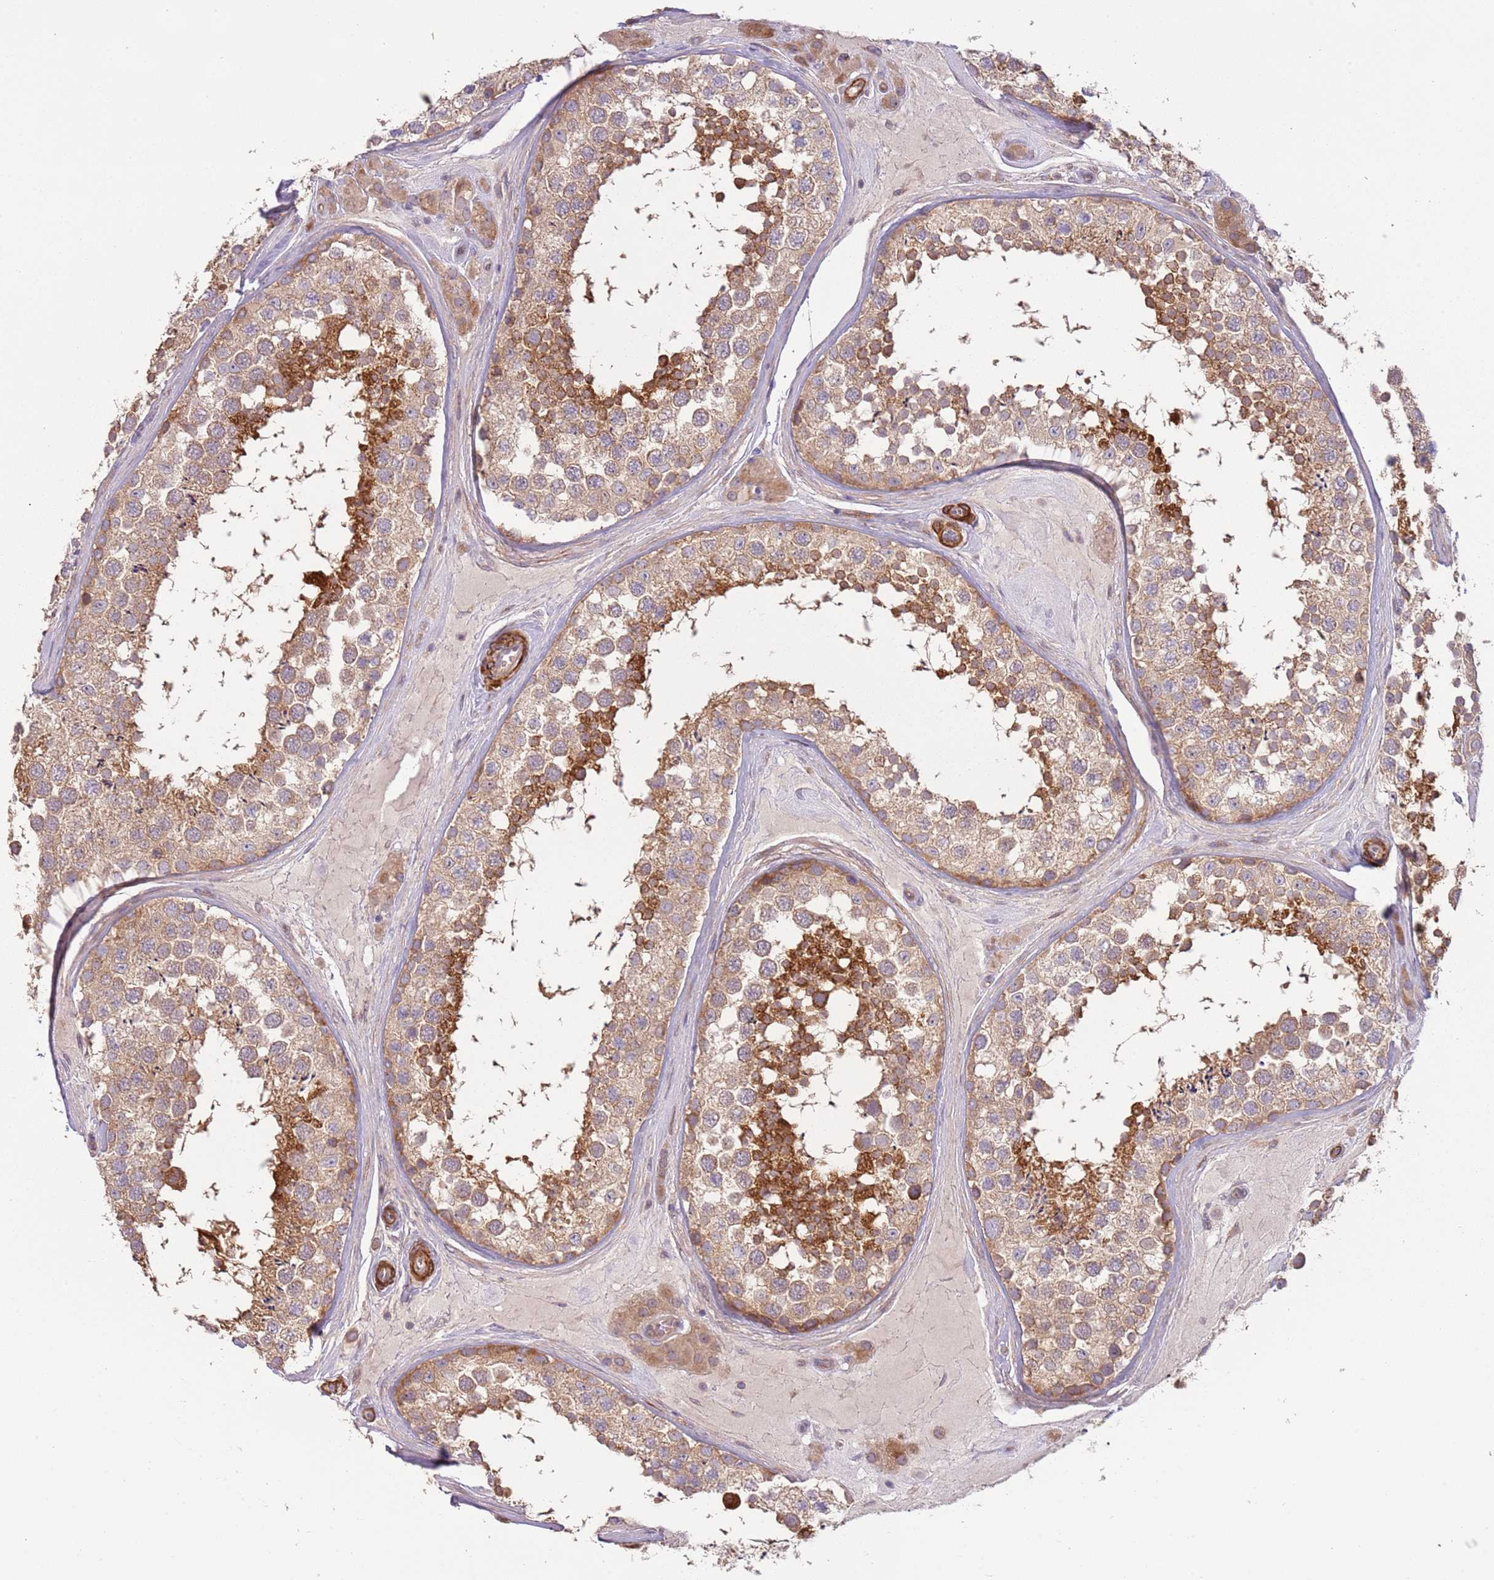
{"staining": {"intensity": "moderate", "quantity": ">75%", "location": "cytoplasmic/membranous"}, "tissue": "testis", "cell_type": "Cells in seminiferous ducts", "image_type": "normal", "snomed": [{"axis": "morphology", "description": "Normal tissue, NOS"}, {"axis": "topography", "description": "Testis"}], "caption": "Cells in seminiferous ducts demonstrate medium levels of moderate cytoplasmic/membranous expression in about >75% of cells in normal human testis. The staining is performed using DAB (3,3'-diaminobenzidine) brown chromogen to label protein expression. The nuclei are counter-stained blue using hematoxylin.", "gene": "RNF128", "patient": {"sex": "male", "age": 46}}